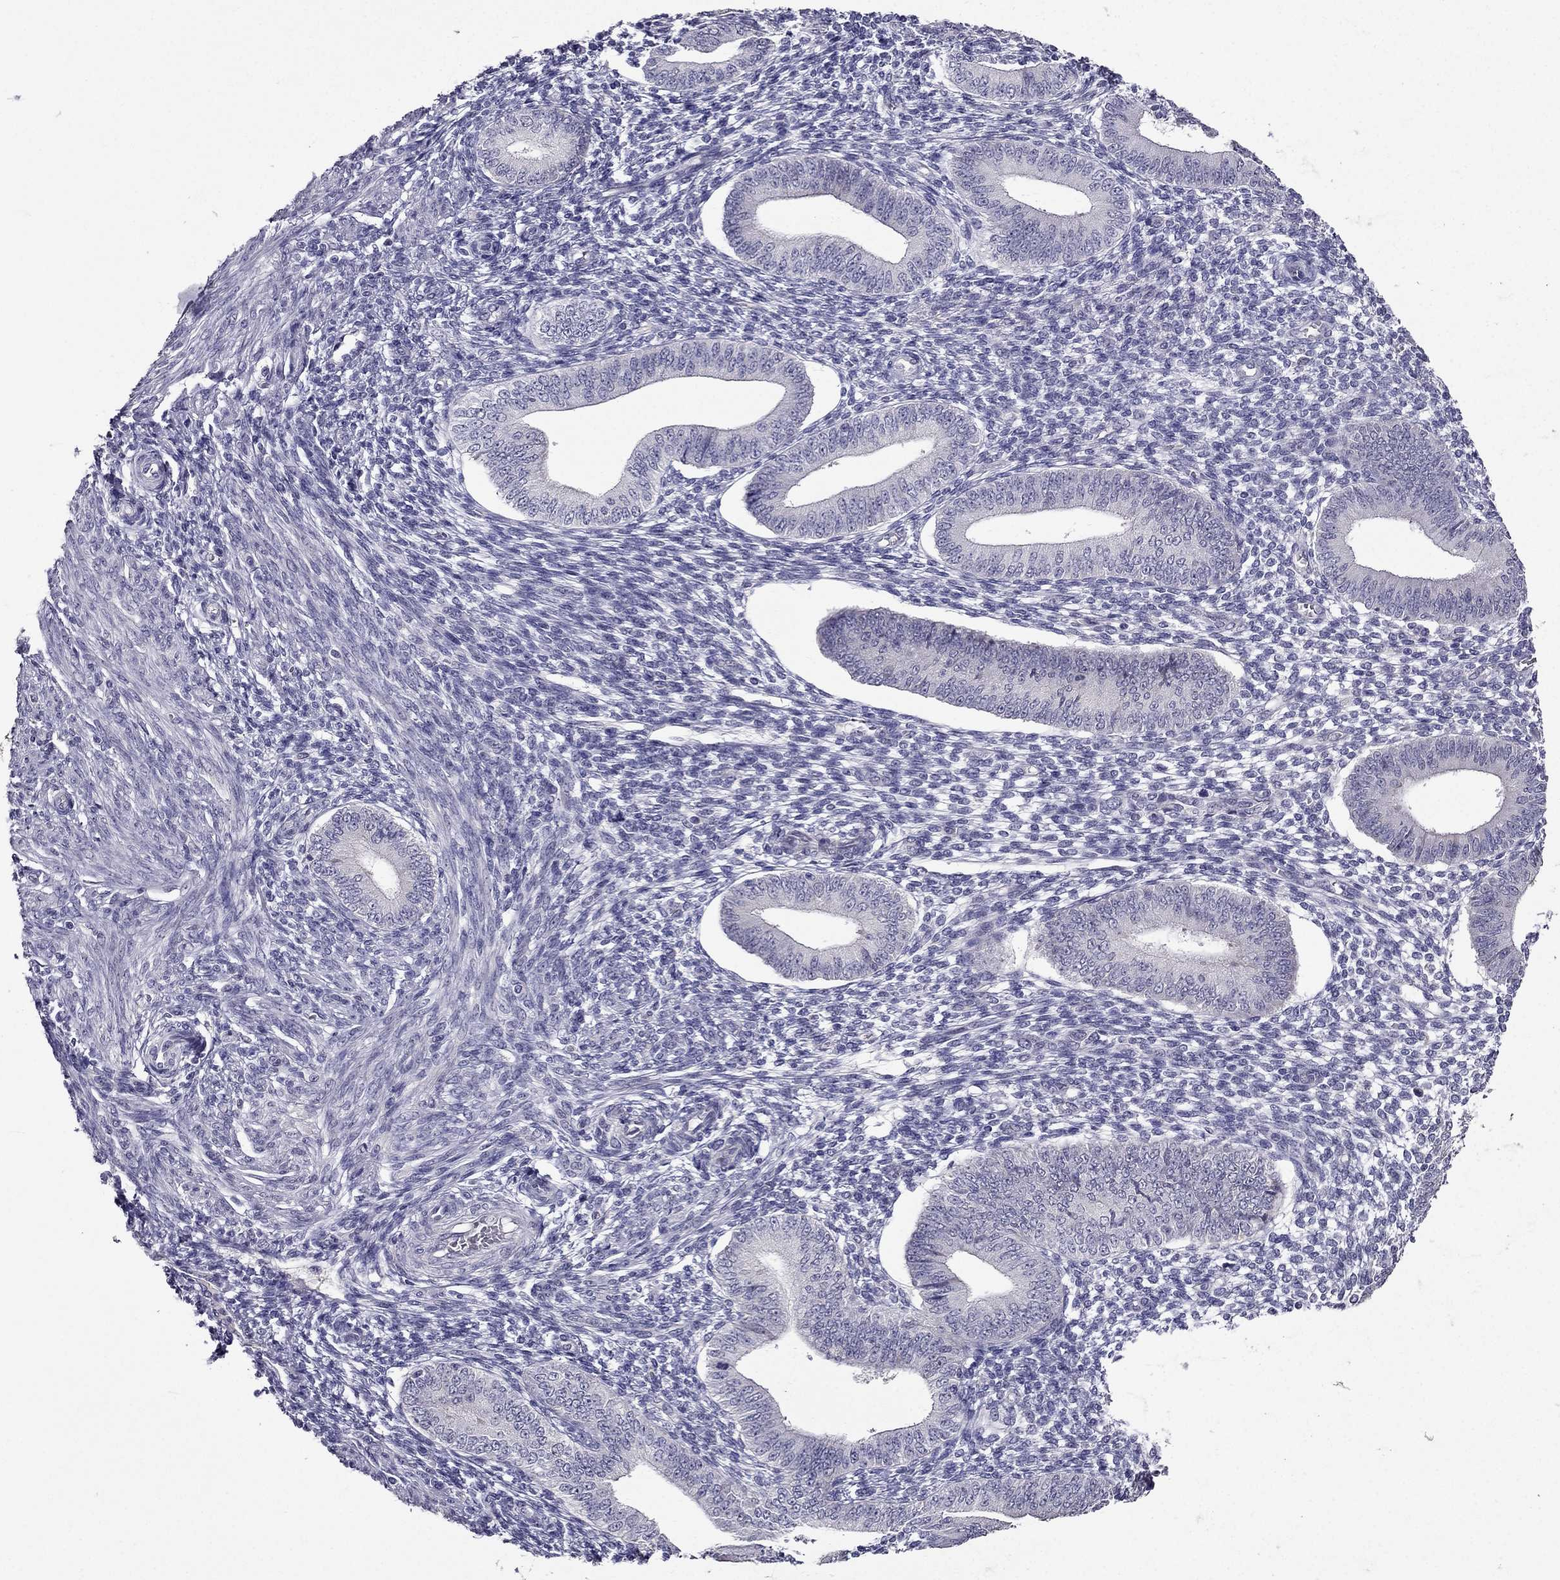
{"staining": {"intensity": "negative", "quantity": "none", "location": "none"}, "tissue": "endometrium", "cell_type": "Cells in endometrial stroma", "image_type": "normal", "snomed": [{"axis": "morphology", "description": "Normal tissue, NOS"}, {"axis": "topography", "description": "Endometrium"}], "caption": "Immunohistochemistry of unremarkable endometrium shows no expression in cells in endometrial stroma. The staining is performed using DAB brown chromogen with nuclei counter-stained in using hematoxylin.", "gene": "DUSP15", "patient": {"sex": "female", "age": 42}}